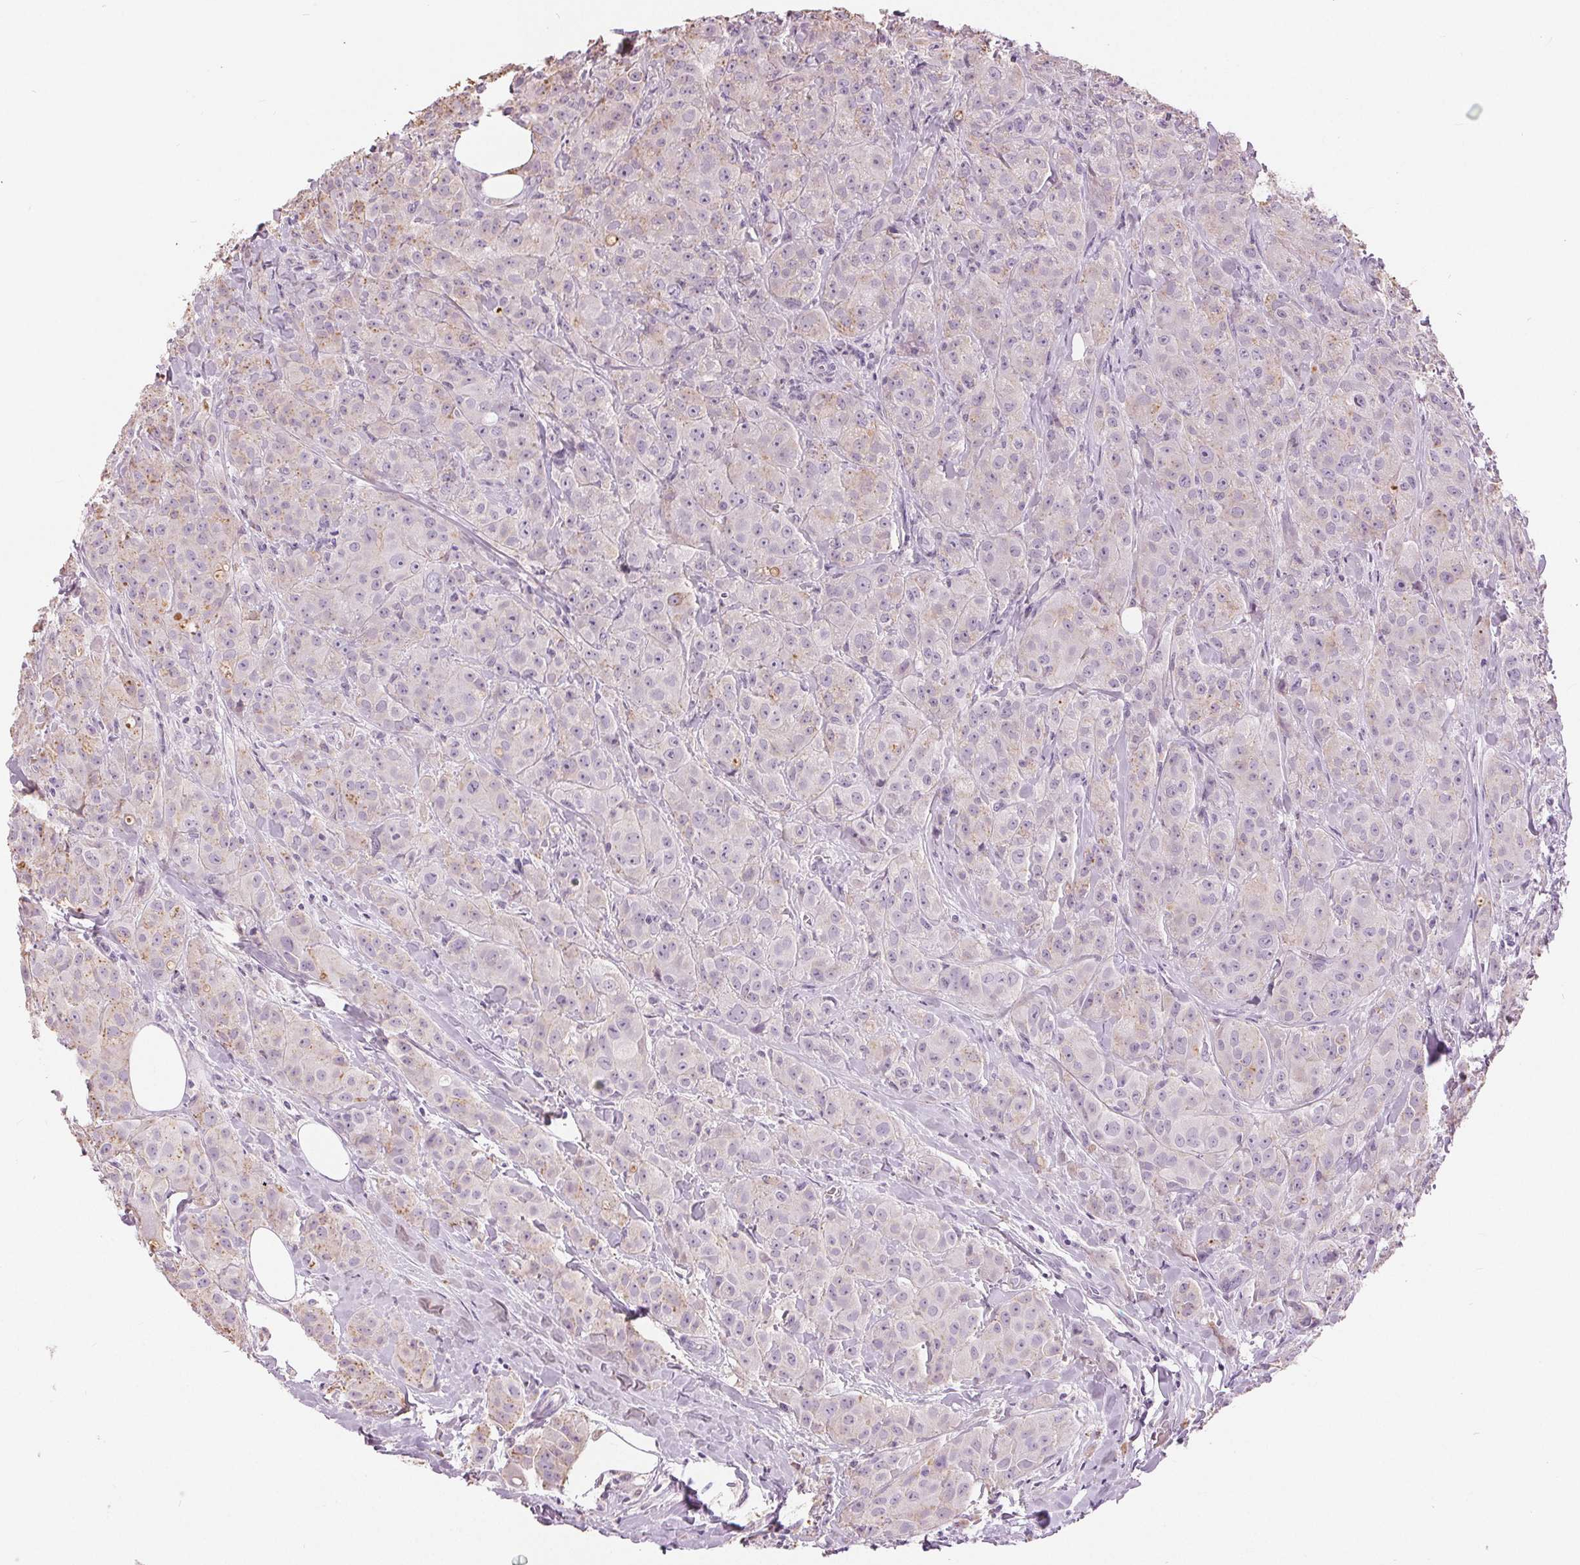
{"staining": {"intensity": "weak", "quantity": "<25%", "location": "cytoplasmic/membranous"}, "tissue": "breast cancer", "cell_type": "Tumor cells", "image_type": "cancer", "snomed": [{"axis": "morphology", "description": "Duct carcinoma"}, {"axis": "topography", "description": "Breast"}], "caption": "The immunohistochemistry image has no significant expression in tumor cells of breast cancer (invasive ductal carcinoma) tissue. (Brightfield microscopy of DAB immunohistochemistry (IHC) at high magnification).", "gene": "MISP", "patient": {"sex": "female", "age": 43}}